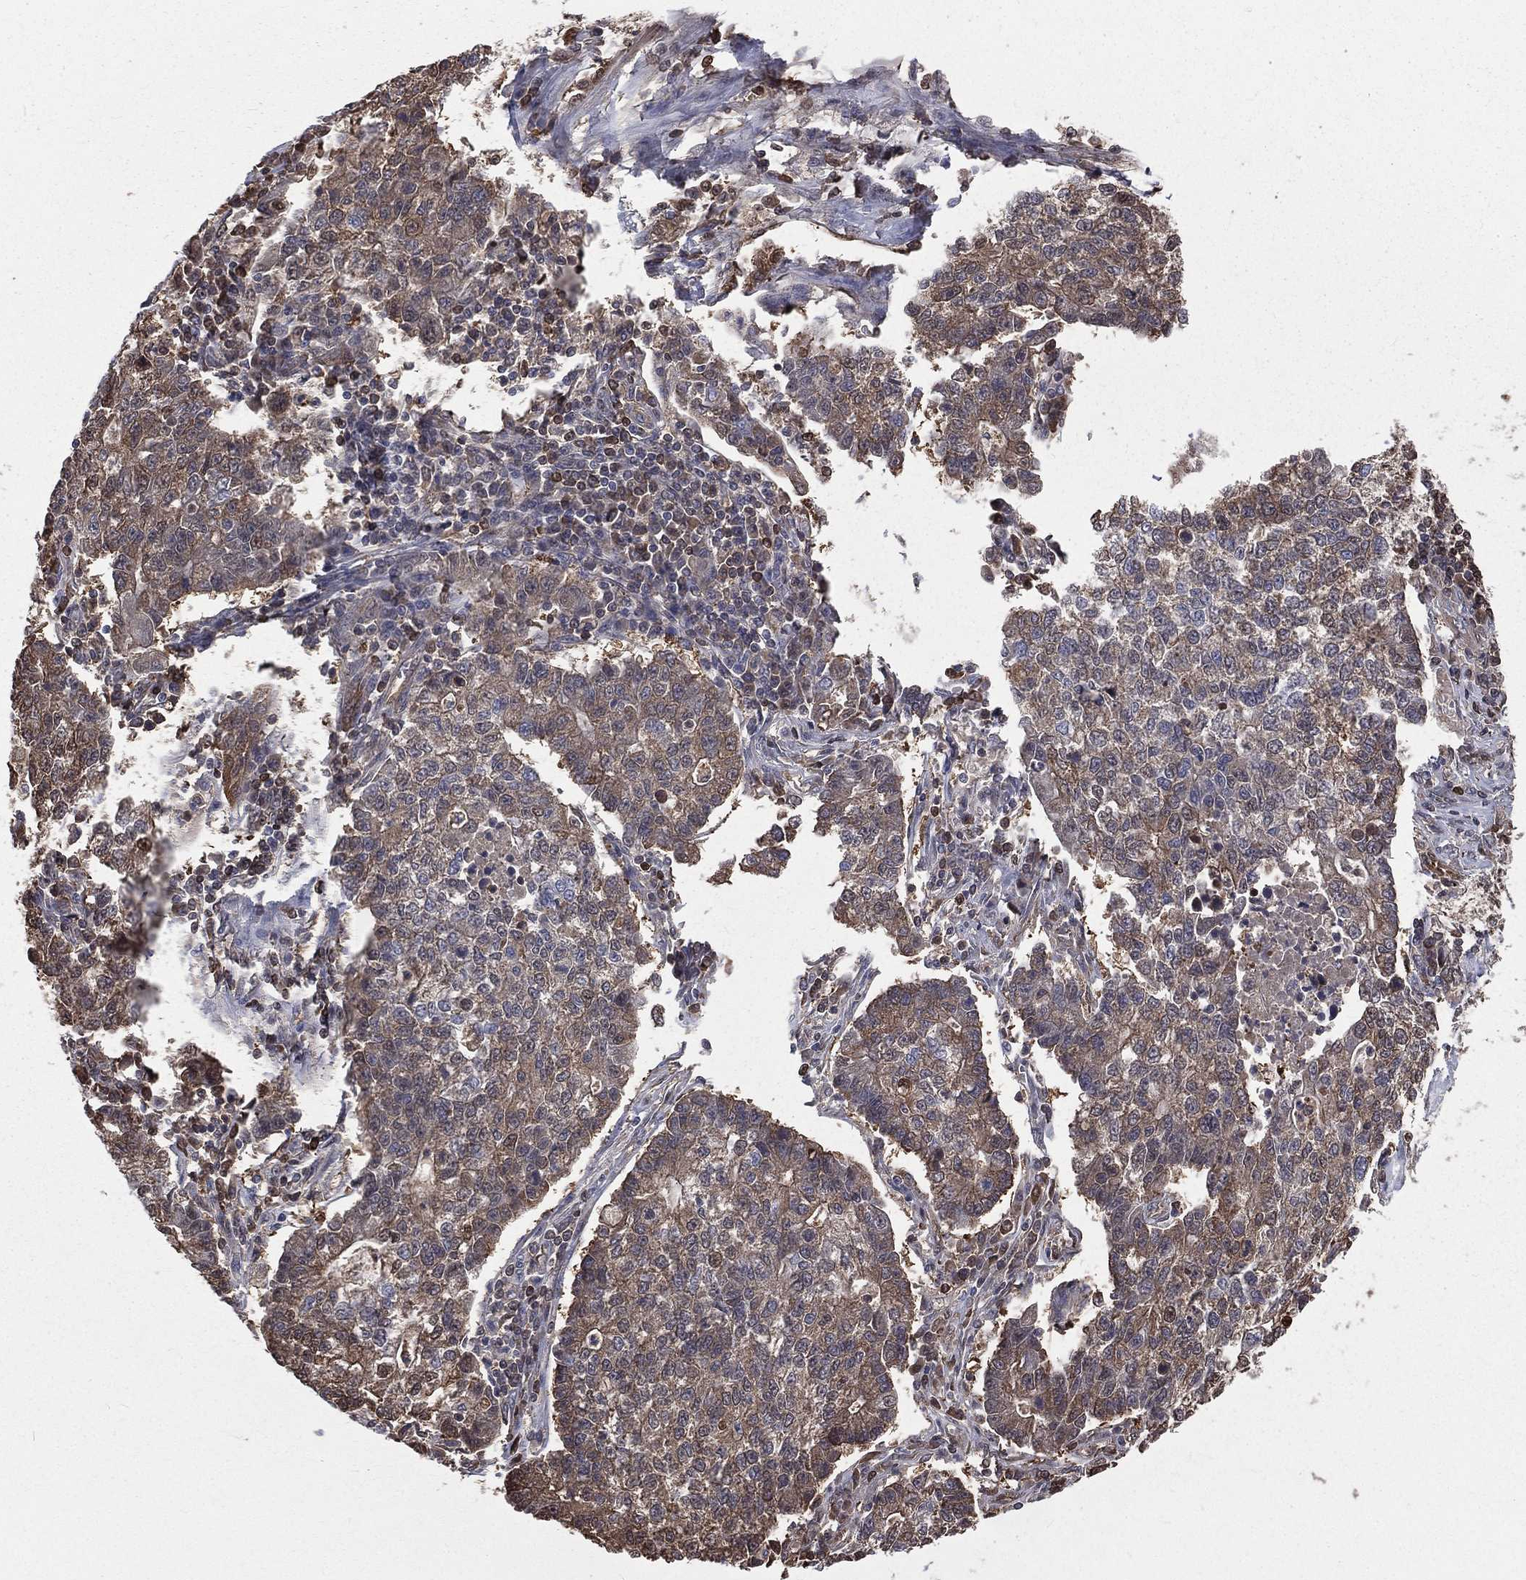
{"staining": {"intensity": "weak", "quantity": "25%-75%", "location": "cytoplasmic/membranous"}, "tissue": "lung cancer", "cell_type": "Tumor cells", "image_type": "cancer", "snomed": [{"axis": "morphology", "description": "Adenocarcinoma, NOS"}, {"axis": "topography", "description": "Lung"}], "caption": "Lung adenocarcinoma stained for a protein (brown) reveals weak cytoplasmic/membranous positive staining in about 25%-75% of tumor cells.", "gene": "TBC1D2", "patient": {"sex": "male", "age": 57}}